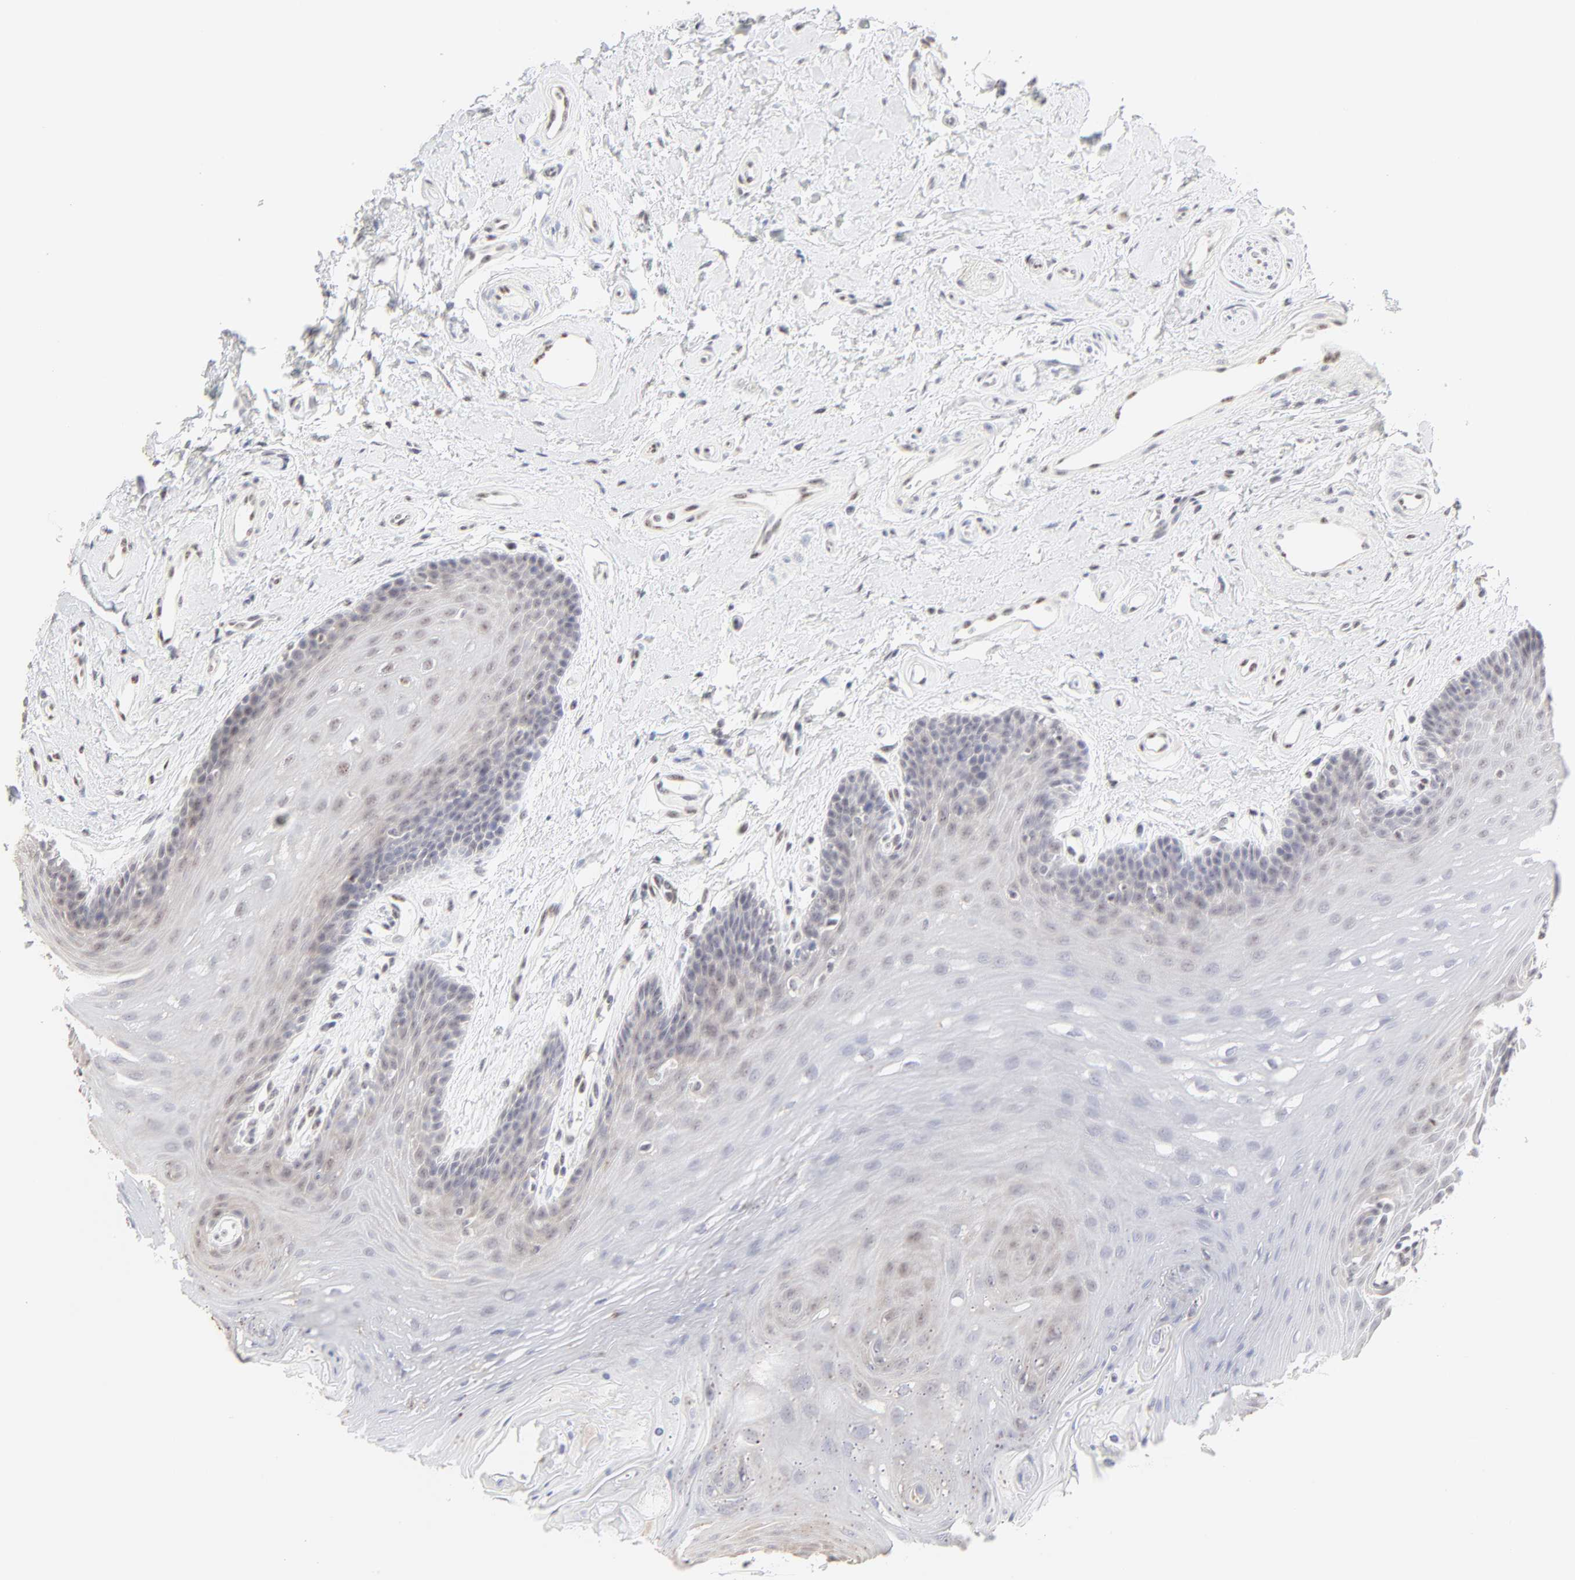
{"staining": {"intensity": "weak", "quantity": "<25%", "location": "nuclear"}, "tissue": "oral mucosa", "cell_type": "Squamous epithelial cells", "image_type": "normal", "snomed": [{"axis": "morphology", "description": "Normal tissue, NOS"}, {"axis": "topography", "description": "Oral tissue"}], "caption": "Immunohistochemistry micrograph of unremarkable oral mucosa: oral mucosa stained with DAB (3,3'-diaminobenzidine) exhibits no significant protein expression in squamous epithelial cells.", "gene": "NFIL3", "patient": {"sex": "male", "age": 62}}